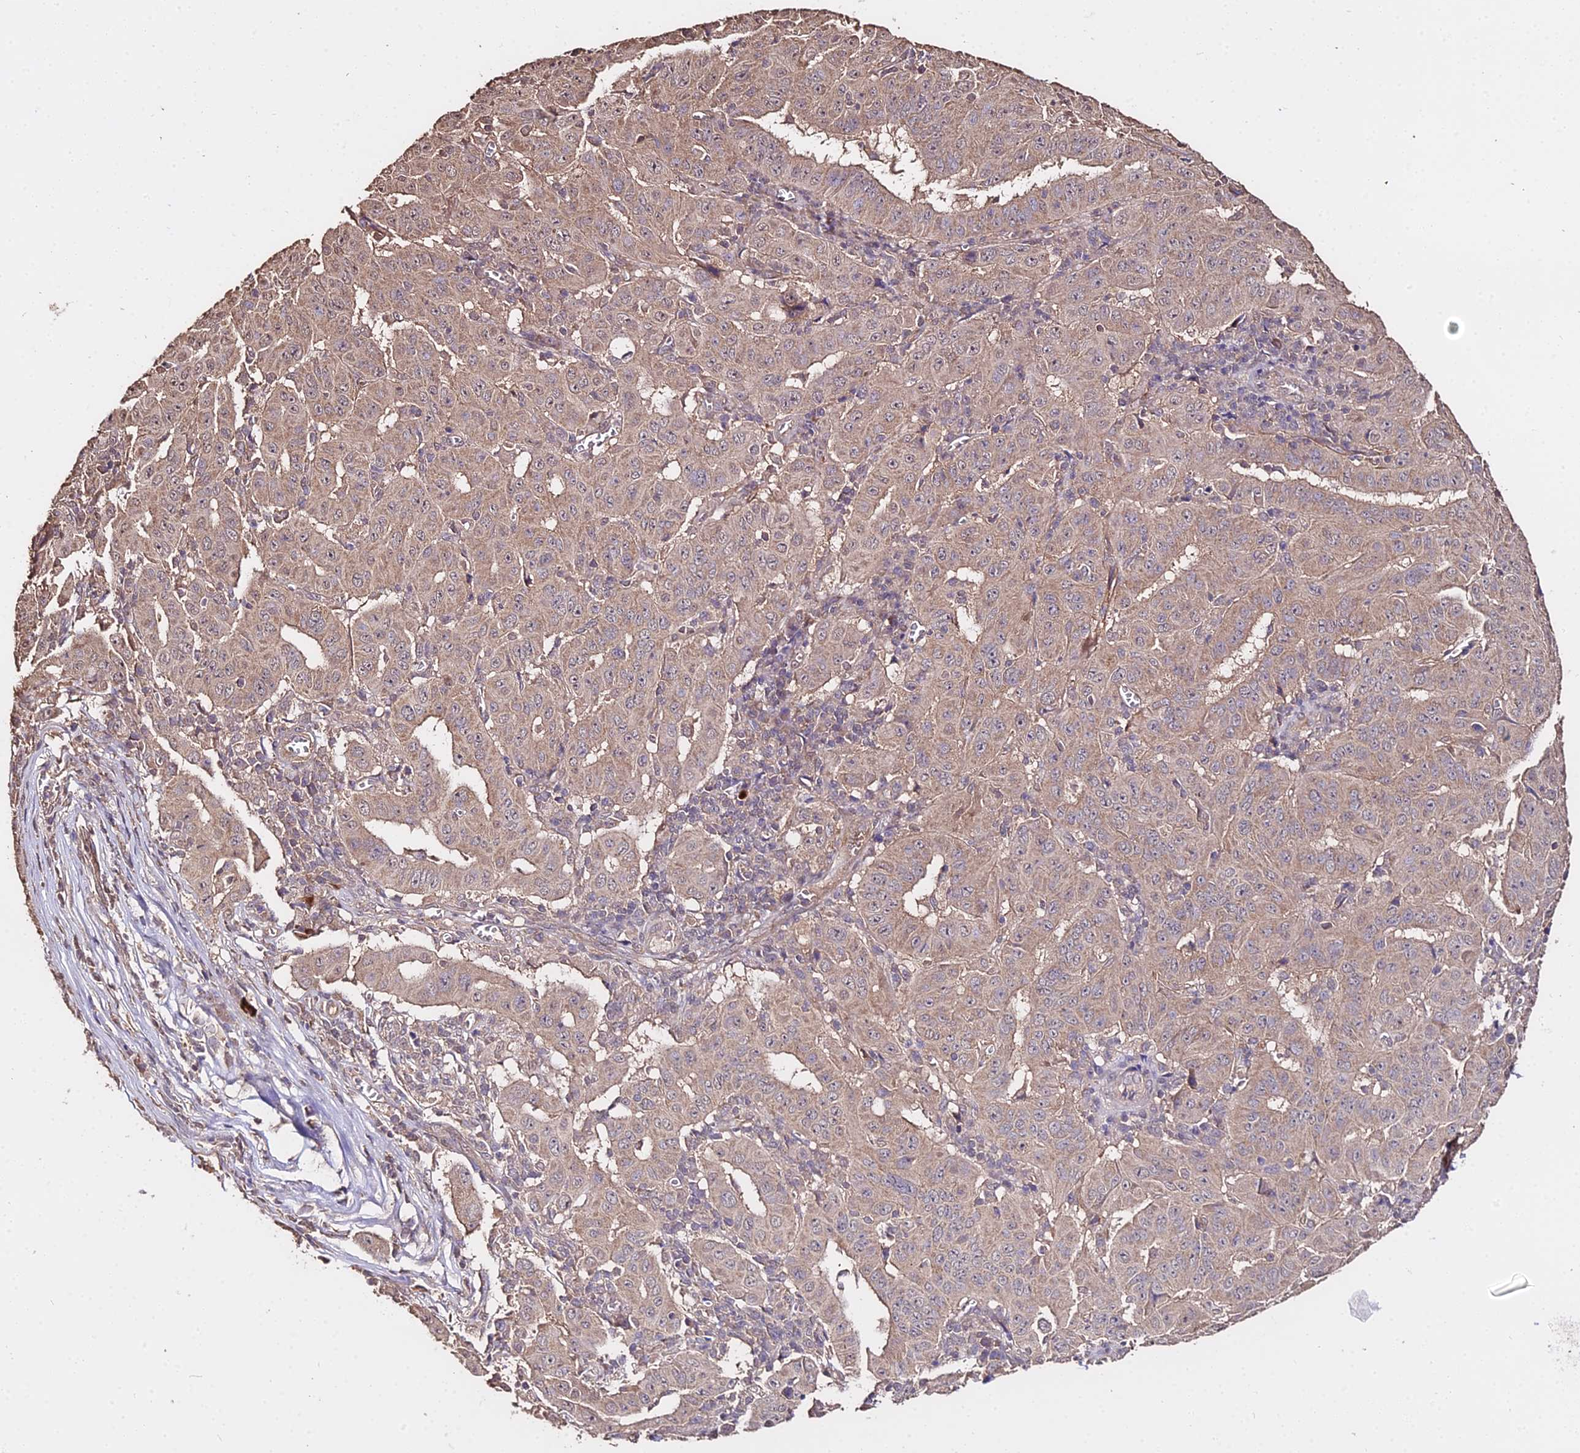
{"staining": {"intensity": "weak", "quantity": ">75%", "location": "cytoplasmic/membranous"}, "tissue": "pancreatic cancer", "cell_type": "Tumor cells", "image_type": "cancer", "snomed": [{"axis": "morphology", "description": "Adenocarcinoma, NOS"}, {"axis": "topography", "description": "Pancreas"}], "caption": "DAB (3,3'-diaminobenzidine) immunohistochemical staining of adenocarcinoma (pancreatic) displays weak cytoplasmic/membranous protein staining in about >75% of tumor cells.", "gene": "METTL13", "patient": {"sex": "male", "age": 63}}